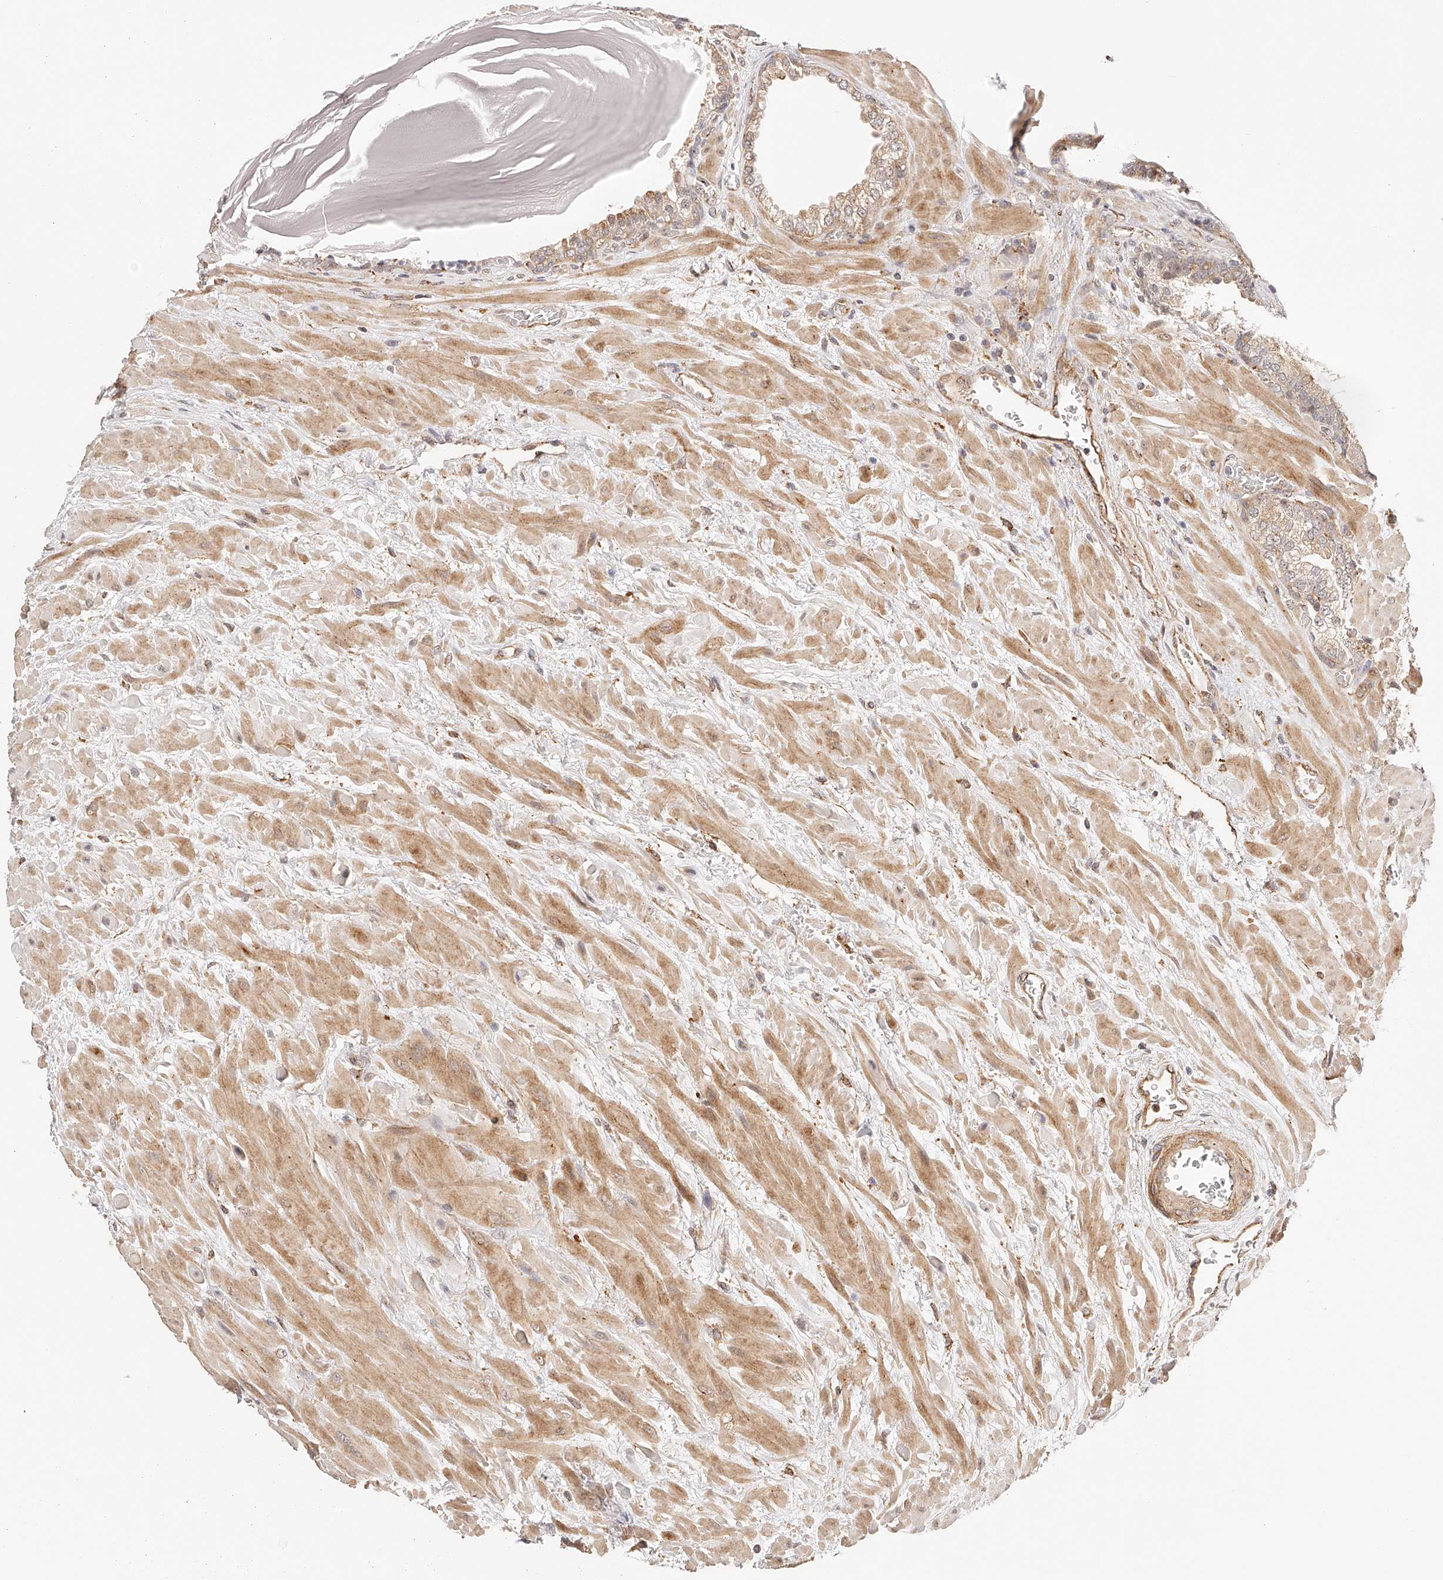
{"staining": {"intensity": "moderate", "quantity": ">75%", "location": "cytoplasmic/membranous"}, "tissue": "prostate", "cell_type": "Glandular cells", "image_type": "normal", "snomed": [{"axis": "morphology", "description": "Normal tissue, NOS"}, {"axis": "topography", "description": "Prostate"}], "caption": "DAB (3,3'-diaminobenzidine) immunohistochemical staining of benign prostate exhibits moderate cytoplasmic/membranous protein positivity in about >75% of glandular cells. Using DAB (3,3'-diaminobenzidine) (brown) and hematoxylin (blue) stains, captured at high magnification using brightfield microscopy.", "gene": "SYNC", "patient": {"sex": "male", "age": 48}}